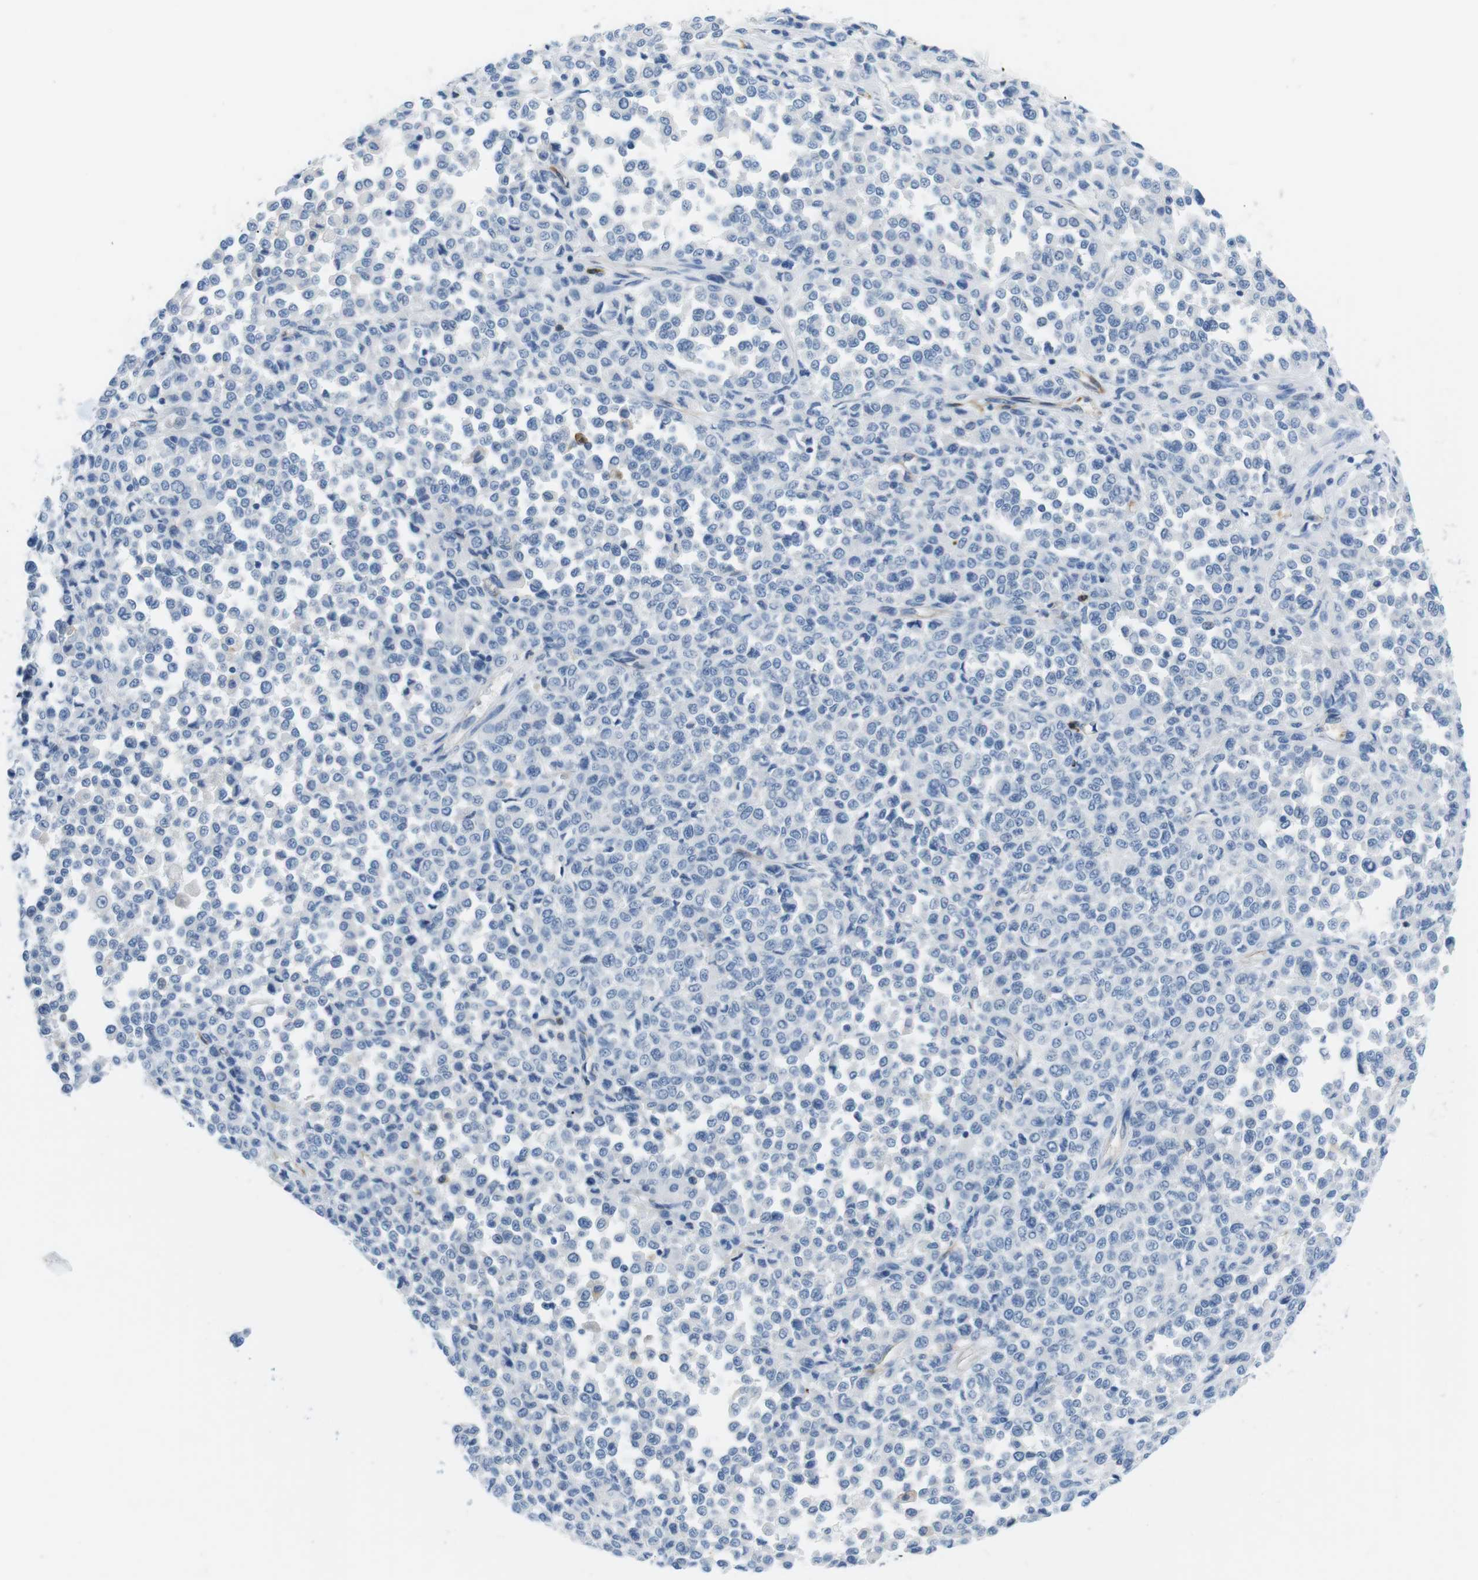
{"staining": {"intensity": "negative", "quantity": "none", "location": "none"}, "tissue": "melanoma", "cell_type": "Tumor cells", "image_type": "cancer", "snomed": [{"axis": "morphology", "description": "Malignant melanoma, Metastatic site"}, {"axis": "topography", "description": "Pancreas"}], "caption": "There is no significant positivity in tumor cells of melanoma.", "gene": "TNFRSF4", "patient": {"sex": "female", "age": 30}}